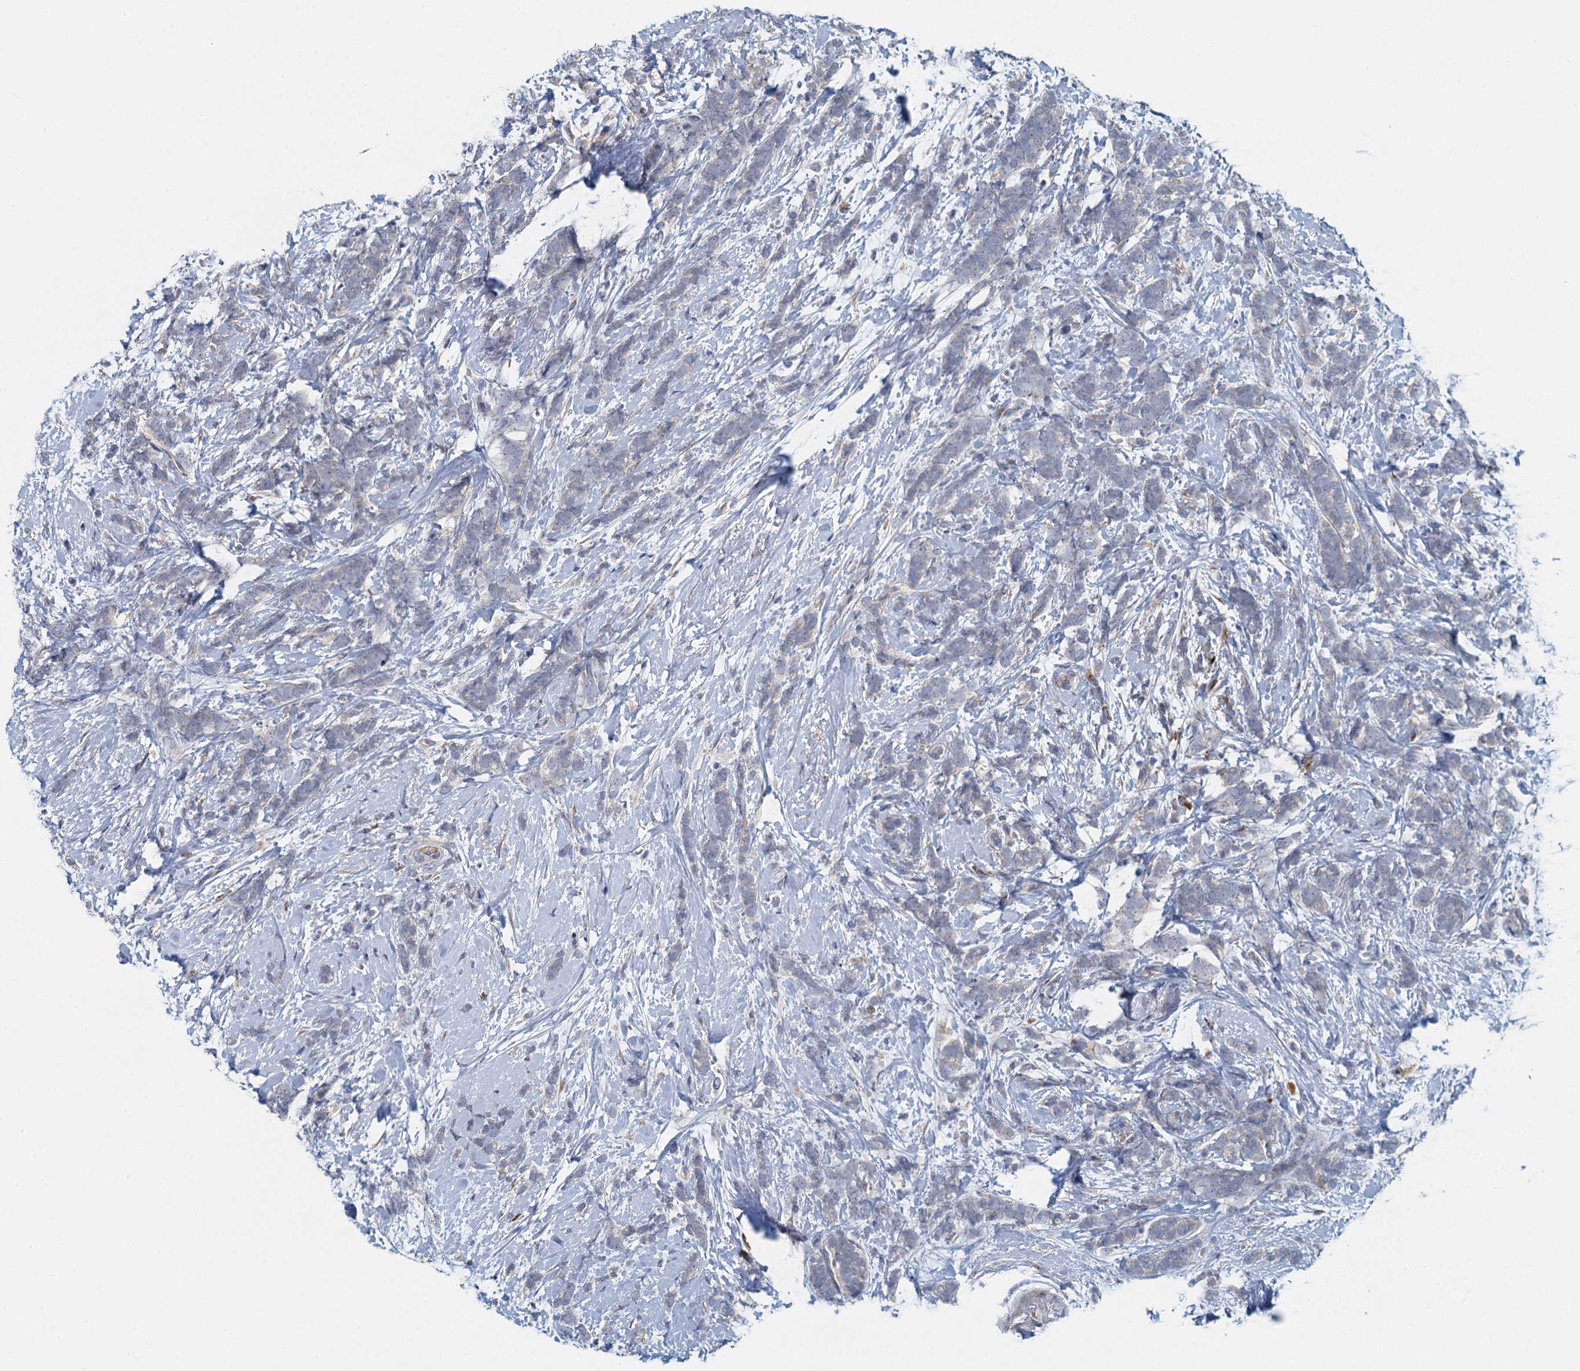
{"staining": {"intensity": "negative", "quantity": "none", "location": "none"}, "tissue": "breast cancer", "cell_type": "Tumor cells", "image_type": "cancer", "snomed": [{"axis": "morphology", "description": "Lobular carcinoma"}, {"axis": "topography", "description": "Breast"}], "caption": "An image of human lobular carcinoma (breast) is negative for staining in tumor cells.", "gene": "ALG2", "patient": {"sex": "female", "age": 58}}